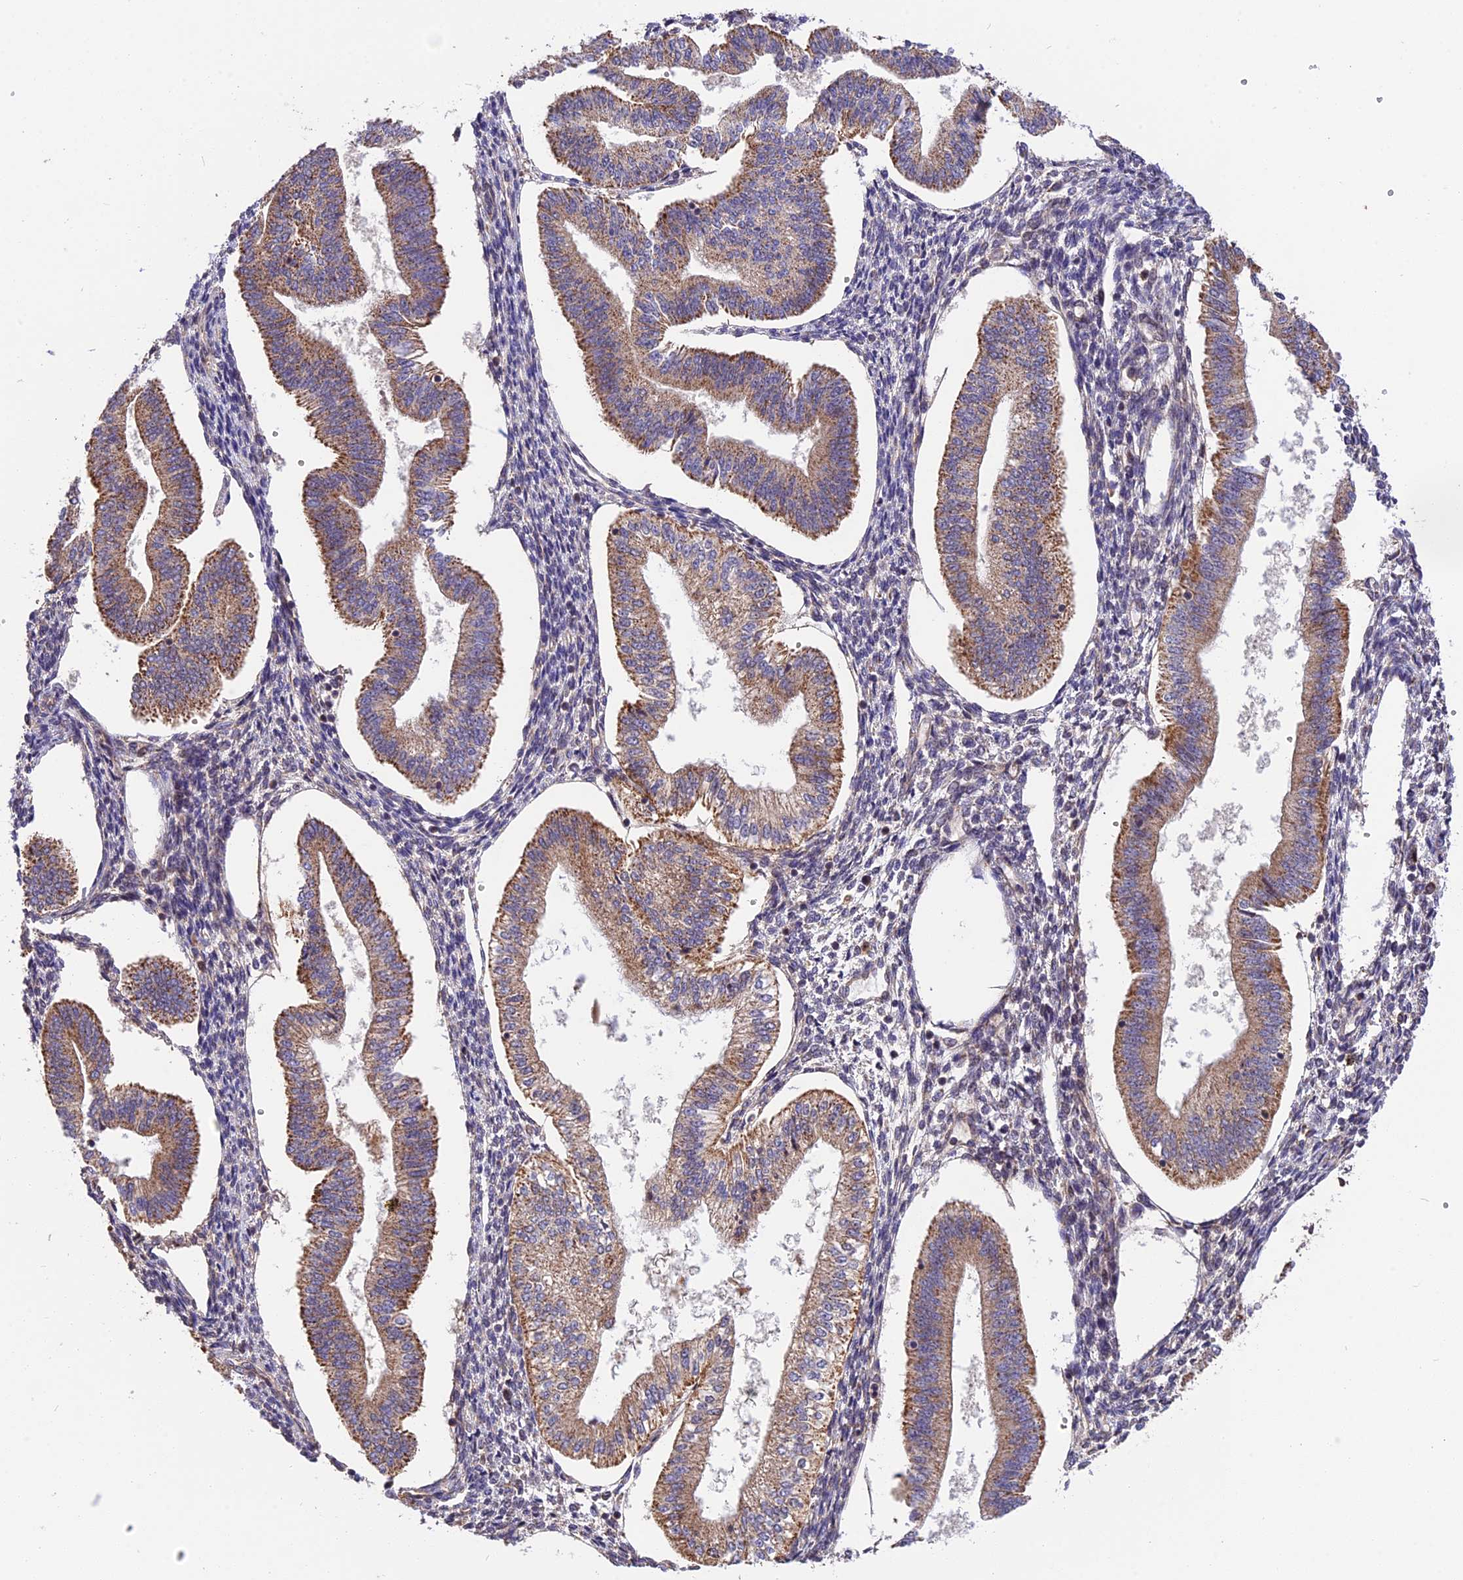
{"staining": {"intensity": "moderate", "quantity": "25%-75%", "location": "cytoplasmic/membranous"}, "tissue": "endometrium", "cell_type": "Cells in endometrial stroma", "image_type": "normal", "snomed": [{"axis": "morphology", "description": "Normal tissue, NOS"}, {"axis": "topography", "description": "Endometrium"}], "caption": "IHC of unremarkable human endometrium reveals medium levels of moderate cytoplasmic/membranous staining in approximately 25%-75% of cells in endometrial stroma.", "gene": "RERGL", "patient": {"sex": "female", "age": 34}}